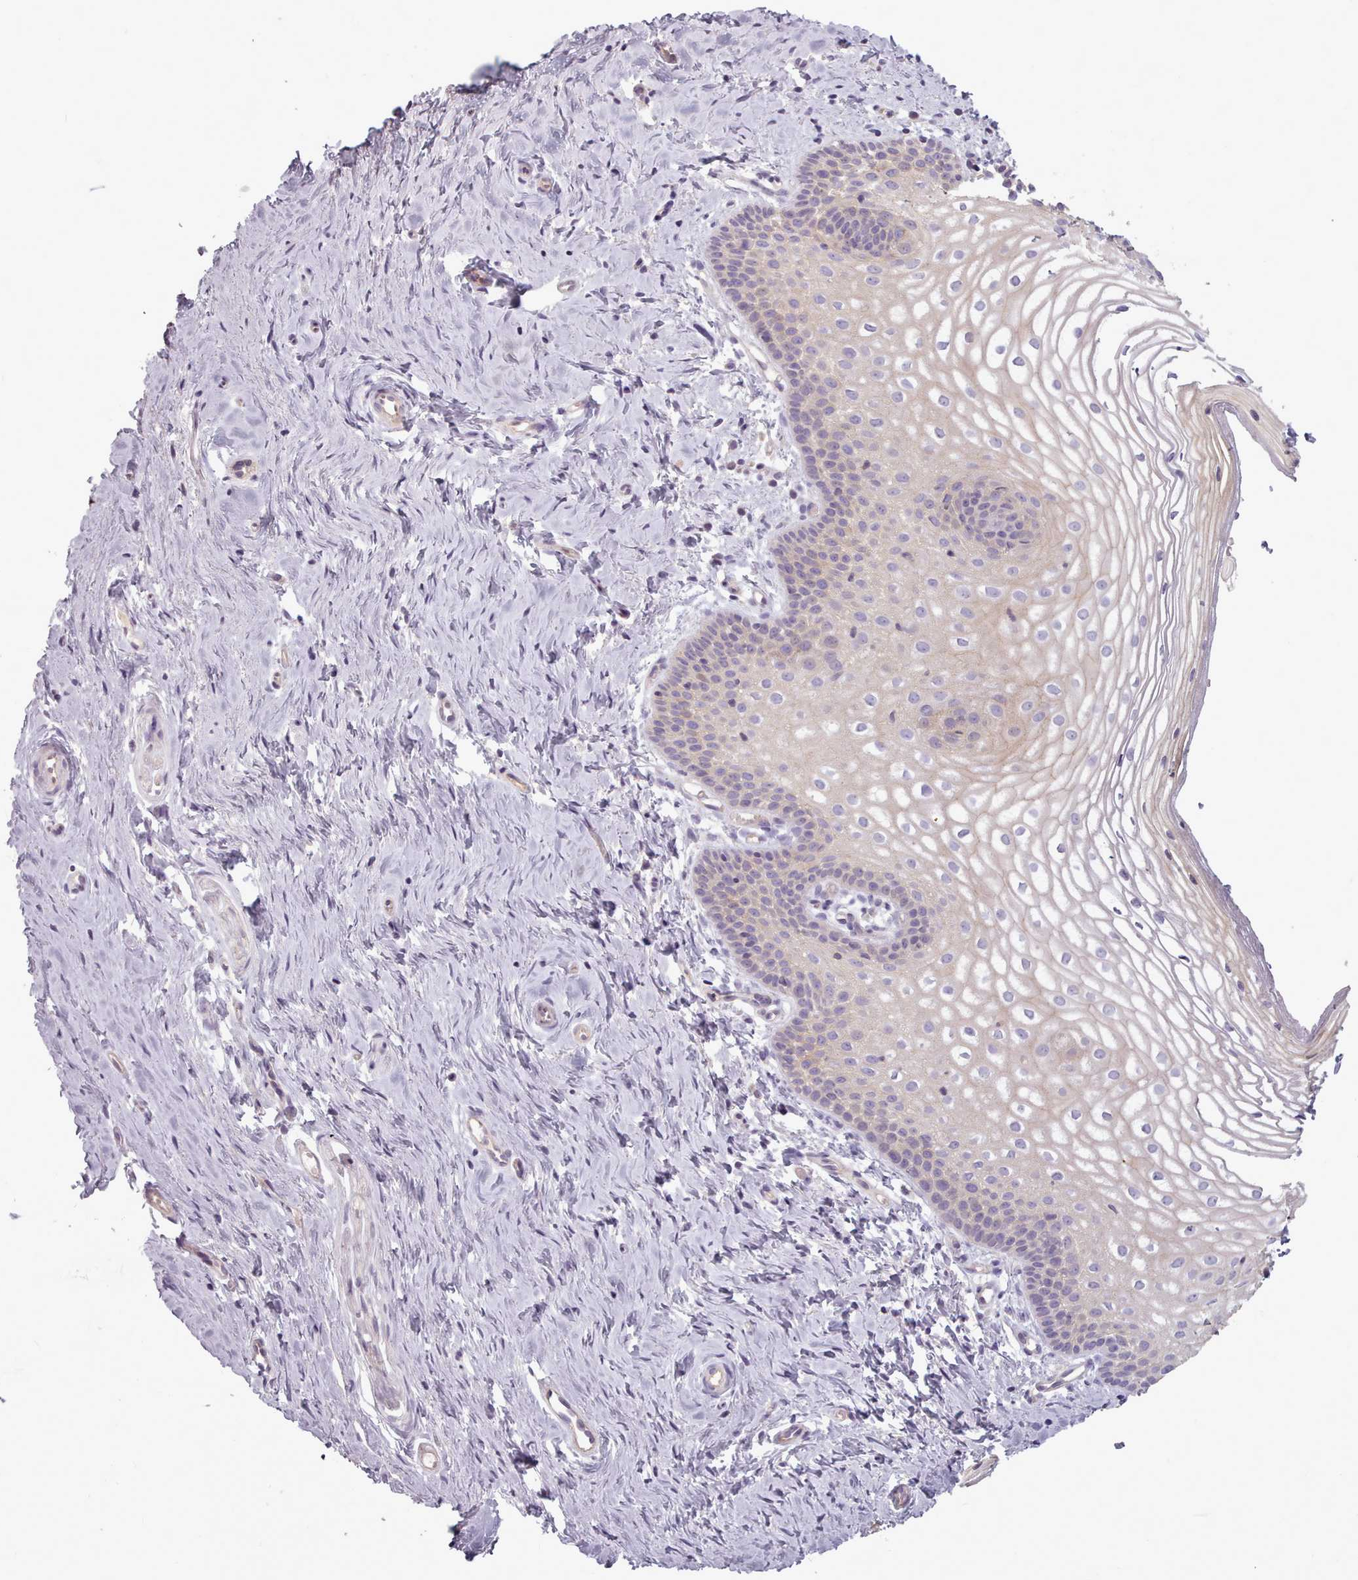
{"staining": {"intensity": "weak", "quantity": "25%-75%", "location": "cytoplasmic/membranous"}, "tissue": "vagina", "cell_type": "Squamous epithelial cells", "image_type": "normal", "snomed": [{"axis": "morphology", "description": "Normal tissue, NOS"}, {"axis": "topography", "description": "Vagina"}], "caption": "Vagina was stained to show a protein in brown. There is low levels of weak cytoplasmic/membranous staining in about 25%-75% of squamous epithelial cells. (DAB IHC with brightfield microscopy, high magnification).", "gene": "NT5DC2", "patient": {"sex": "female", "age": 56}}